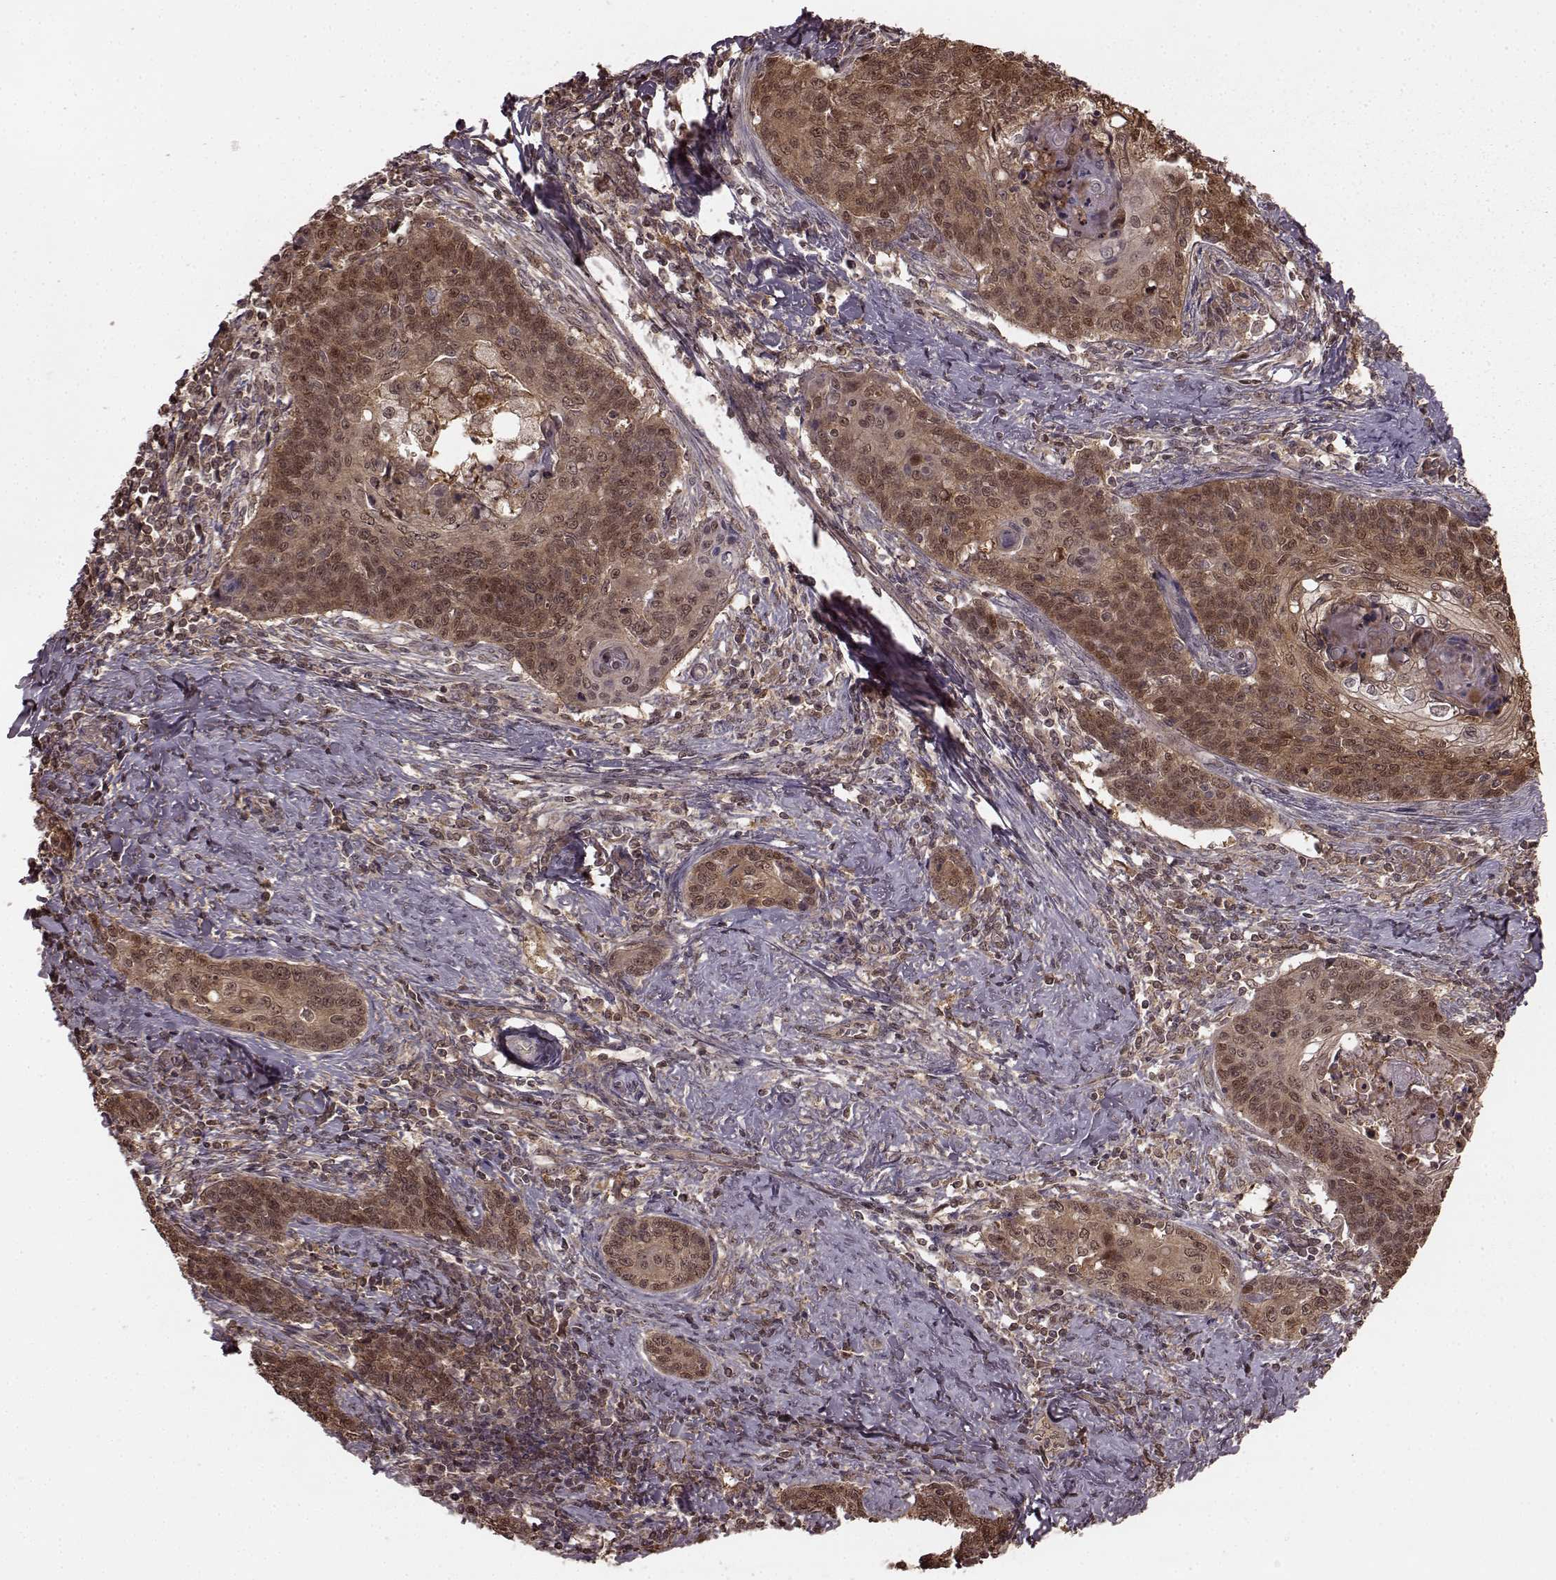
{"staining": {"intensity": "moderate", "quantity": ">75%", "location": "cytoplasmic/membranous,nuclear"}, "tissue": "cervical cancer", "cell_type": "Tumor cells", "image_type": "cancer", "snomed": [{"axis": "morphology", "description": "Squamous cell carcinoma, NOS"}, {"axis": "topography", "description": "Cervix"}], "caption": "An immunohistochemistry histopathology image of neoplastic tissue is shown. Protein staining in brown highlights moderate cytoplasmic/membranous and nuclear positivity in cervical cancer within tumor cells. Immunohistochemistry stains the protein of interest in brown and the nuclei are stained blue.", "gene": "GSS", "patient": {"sex": "female", "age": 39}}